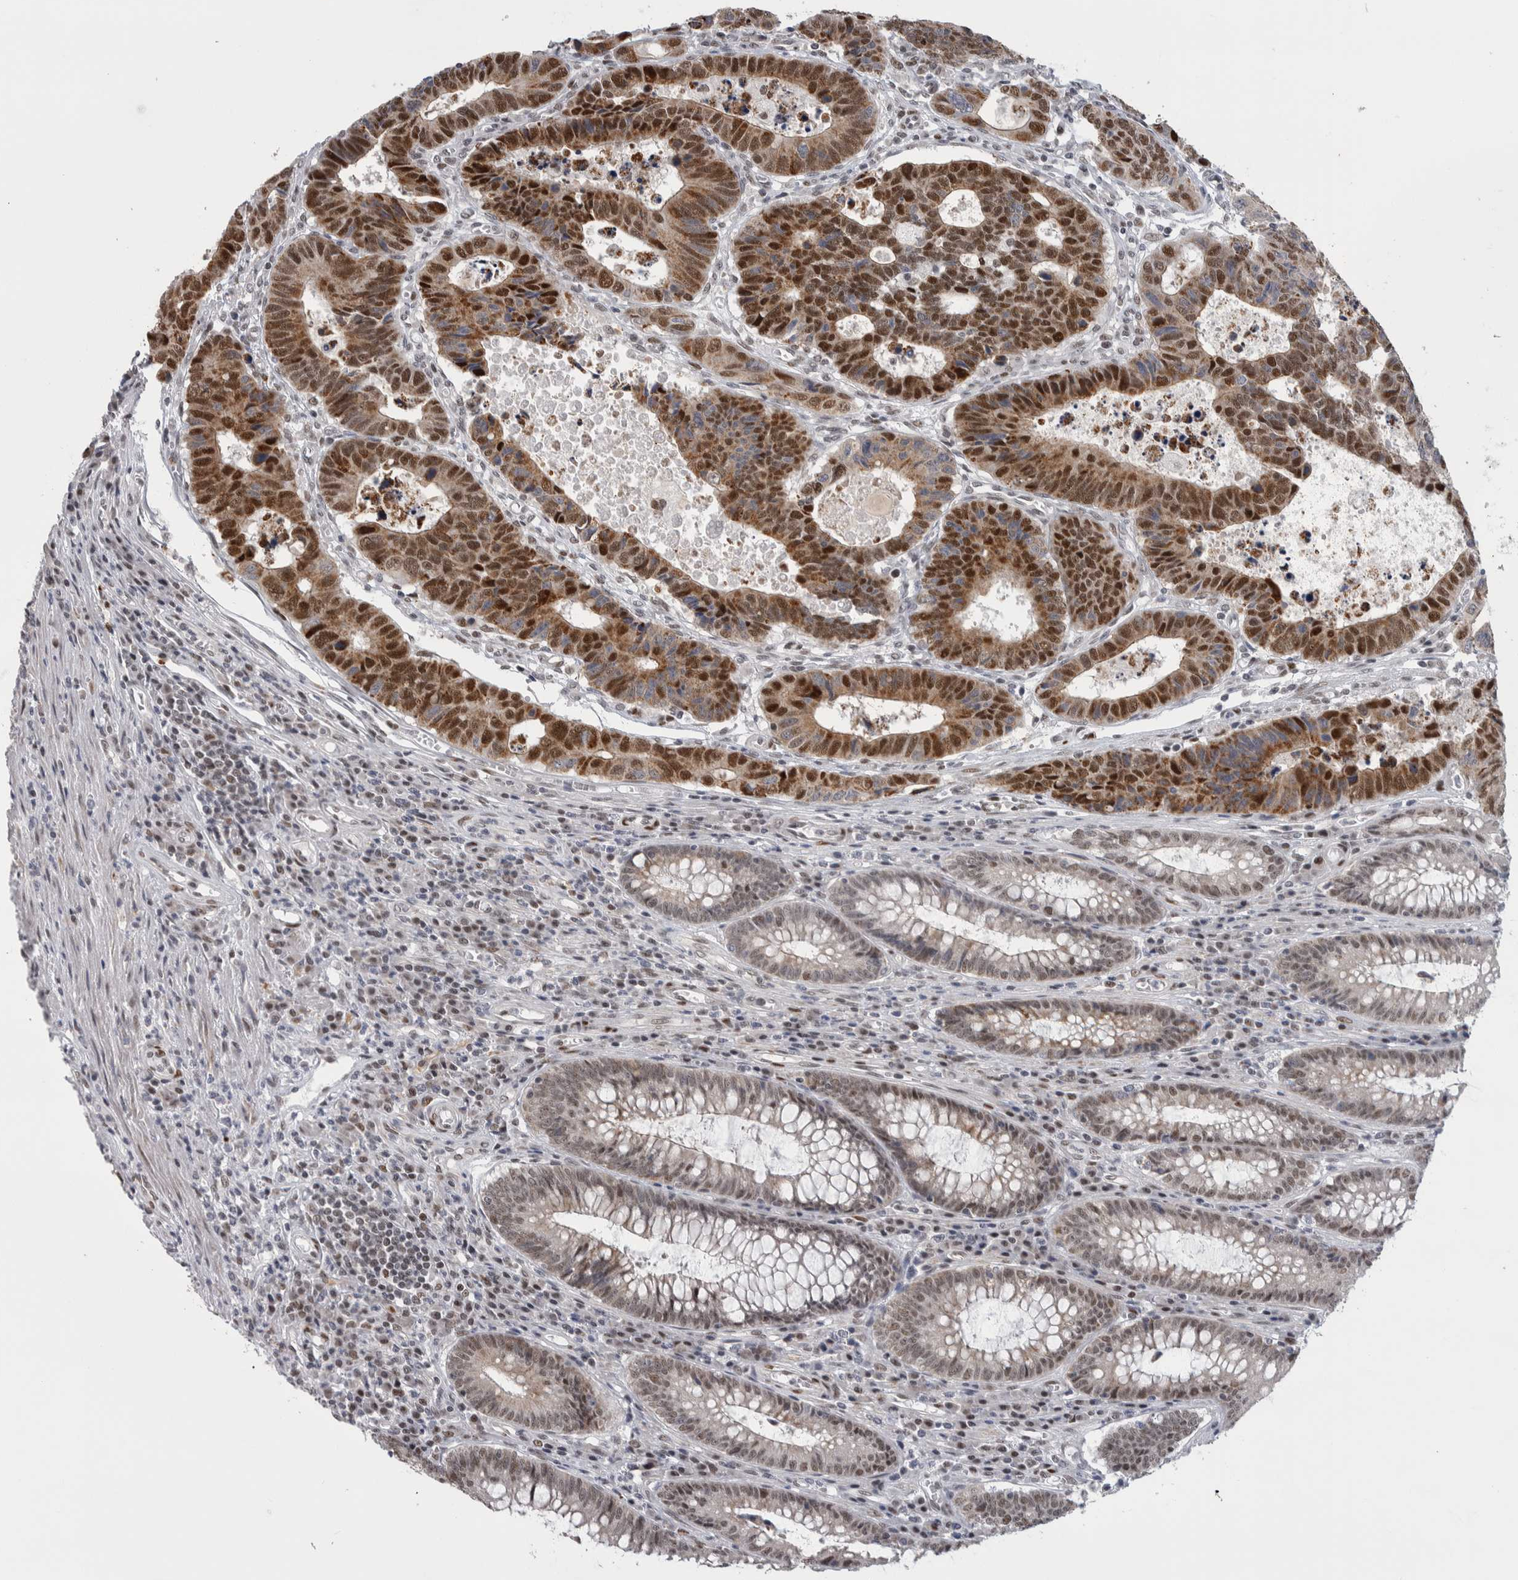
{"staining": {"intensity": "strong", "quantity": "25%-75%", "location": "cytoplasmic/membranous,nuclear"}, "tissue": "colorectal cancer", "cell_type": "Tumor cells", "image_type": "cancer", "snomed": [{"axis": "morphology", "description": "Adenocarcinoma, NOS"}, {"axis": "topography", "description": "Rectum"}], "caption": "Approximately 25%-75% of tumor cells in human colorectal adenocarcinoma display strong cytoplasmic/membranous and nuclear protein positivity as visualized by brown immunohistochemical staining.", "gene": "HEXIM2", "patient": {"sex": "male", "age": 84}}